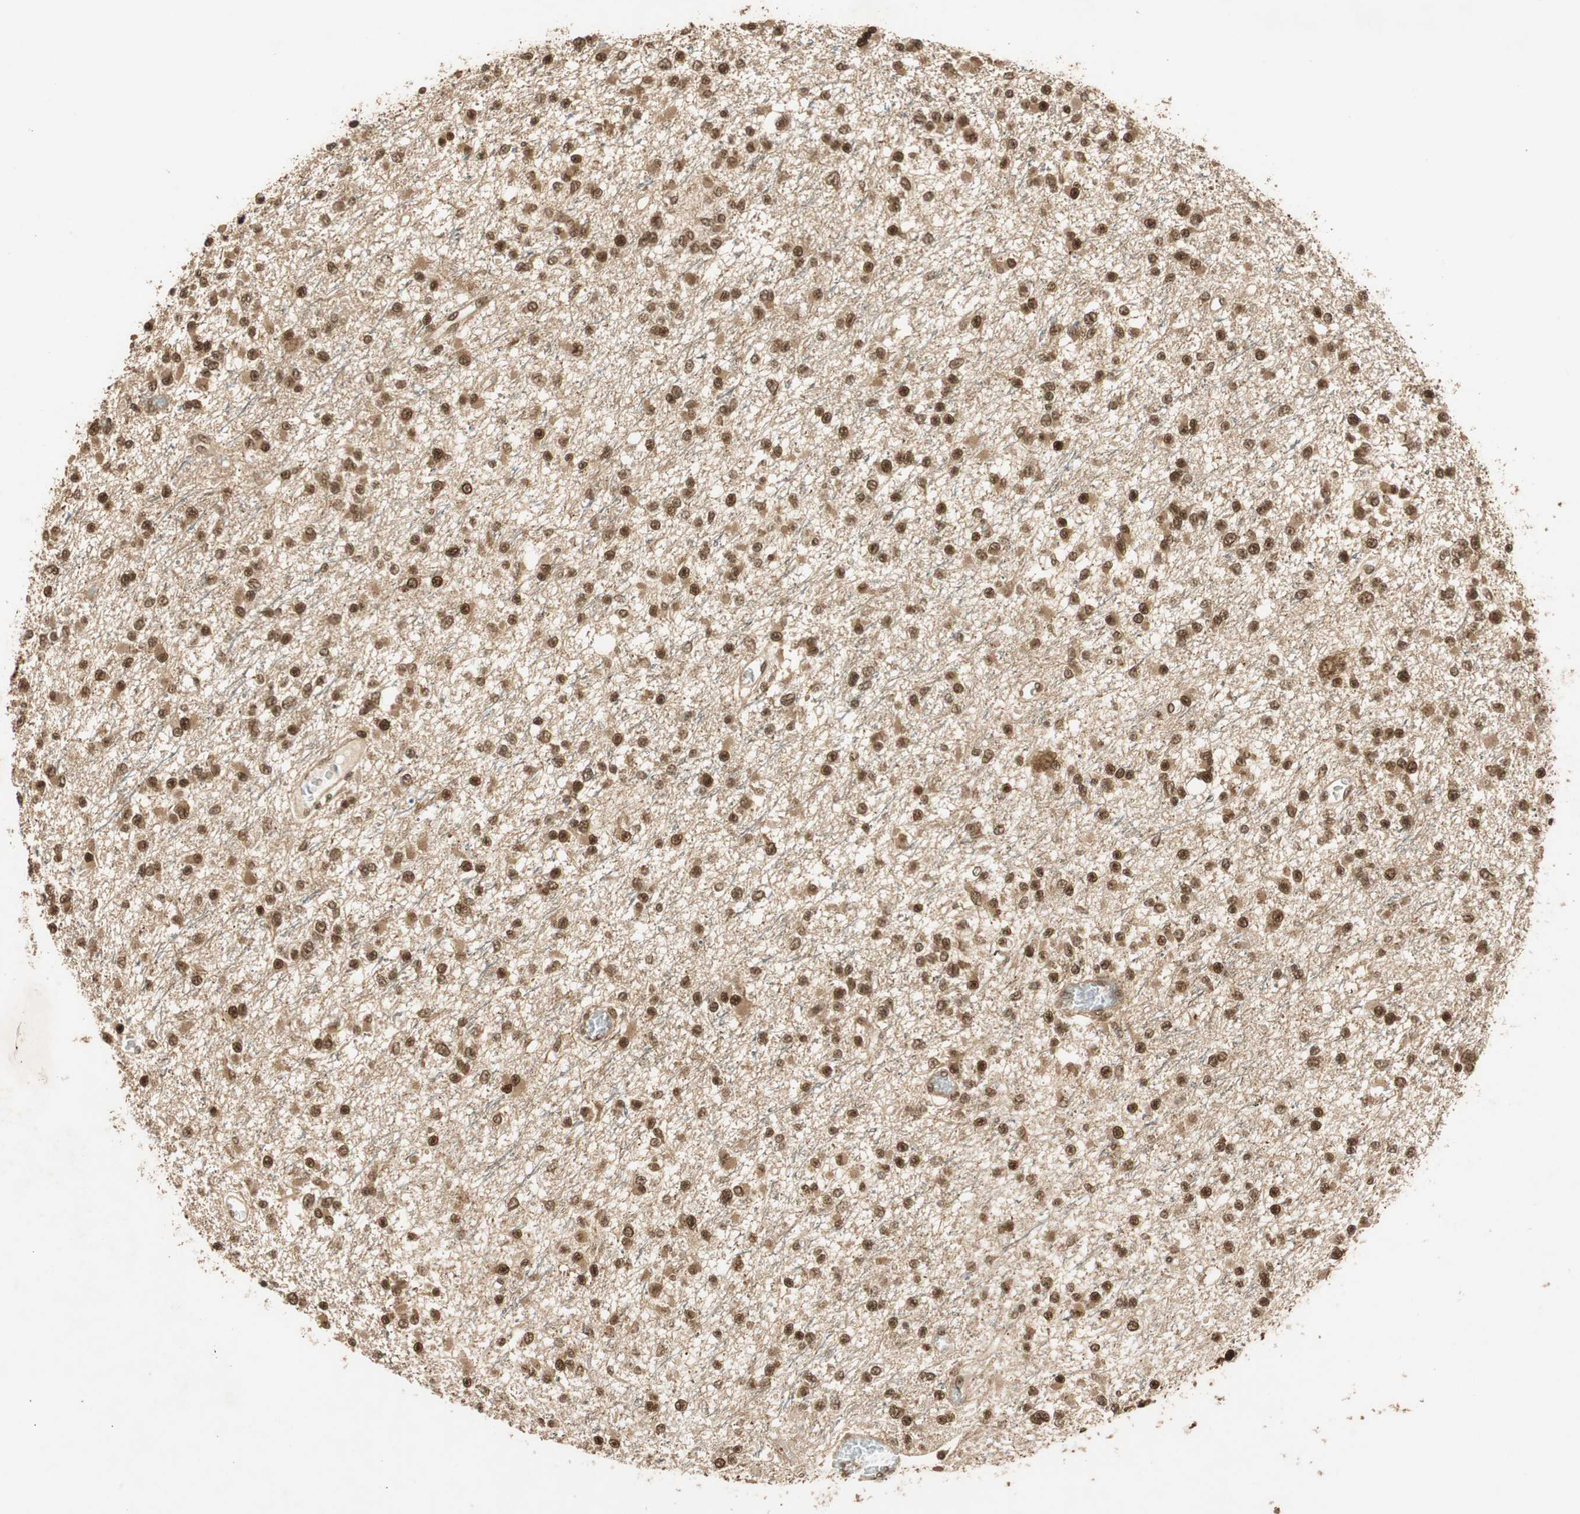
{"staining": {"intensity": "strong", "quantity": ">75%", "location": "cytoplasmic/membranous,nuclear"}, "tissue": "glioma", "cell_type": "Tumor cells", "image_type": "cancer", "snomed": [{"axis": "morphology", "description": "Glioma, malignant, Low grade"}, {"axis": "topography", "description": "Brain"}], "caption": "Immunohistochemistry (IHC) staining of glioma, which demonstrates high levels of strong cytoplasmic/membranous and nuclear positivity in about >75% of tumor cells indicating strong cytoplasmic/membranous and nuclear protein positivity. The staining was performed using DAB (3,3'-diaminobenzidine) (brown) for protein detection and nuclei were counterstained in hematoxylin (blue).", "gene": "RPA3", "patient": {"sex": "female", "age": 22}}